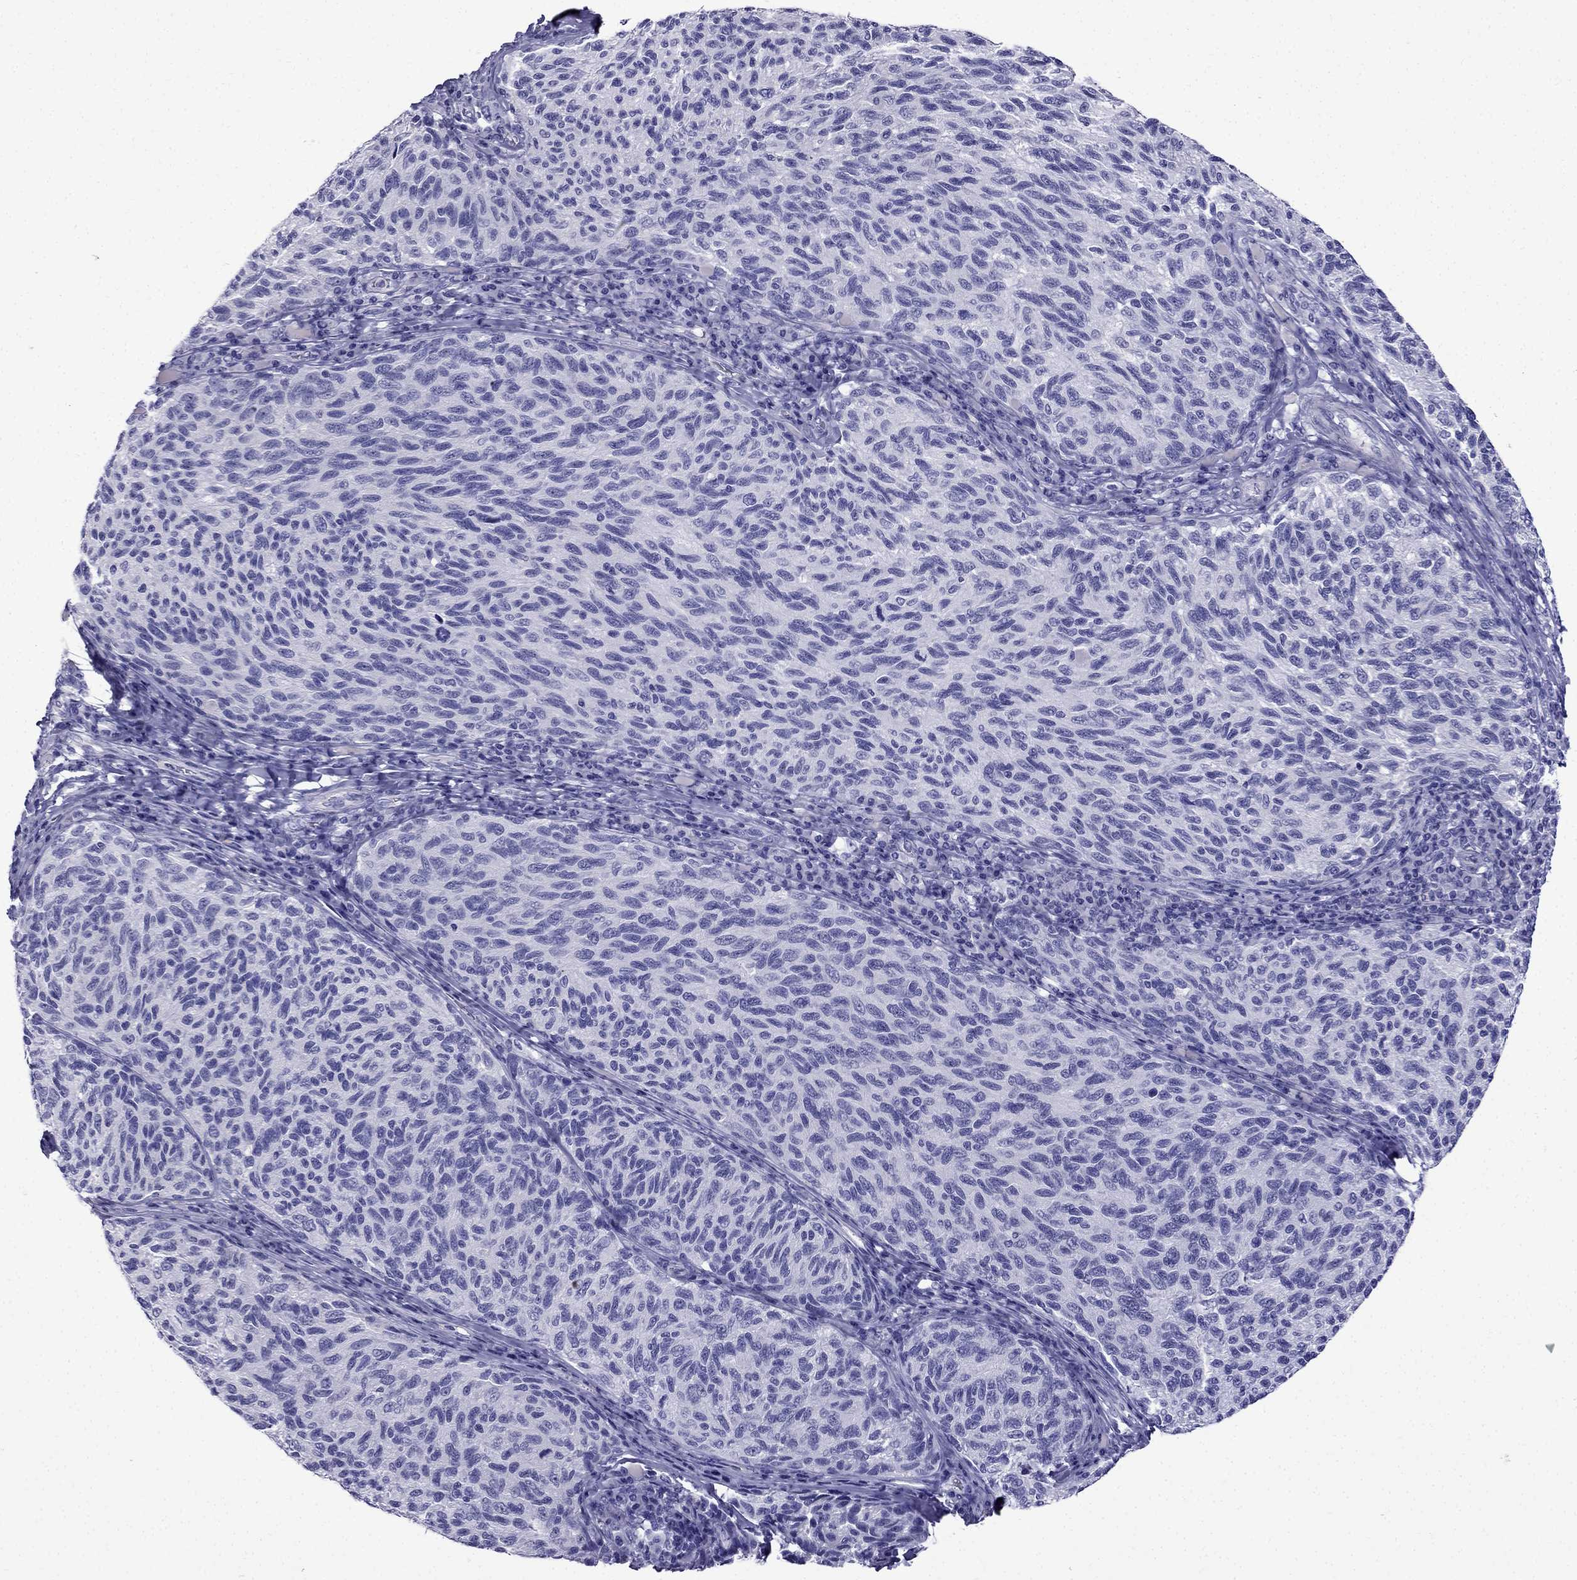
{"staining": {"intensity": "negative", "quantity": "none", "location": "none"}, "tissue": "melanoma", "cell_type": "Tumor cells", "image_type": "cancer", "snomed": [{"axis": "morphology", "description": "Malignant melanoma, NOS"}, {"axis": "topography", "description": "Skin"}], "caption": "Tumor cells are negative for brown protein staining in malignant melanoma. (Immunohistochemistry, brightfield microscopy, high magnification).", "gene": "ERC2", "patient": {"sex": "female", "age": 73}}